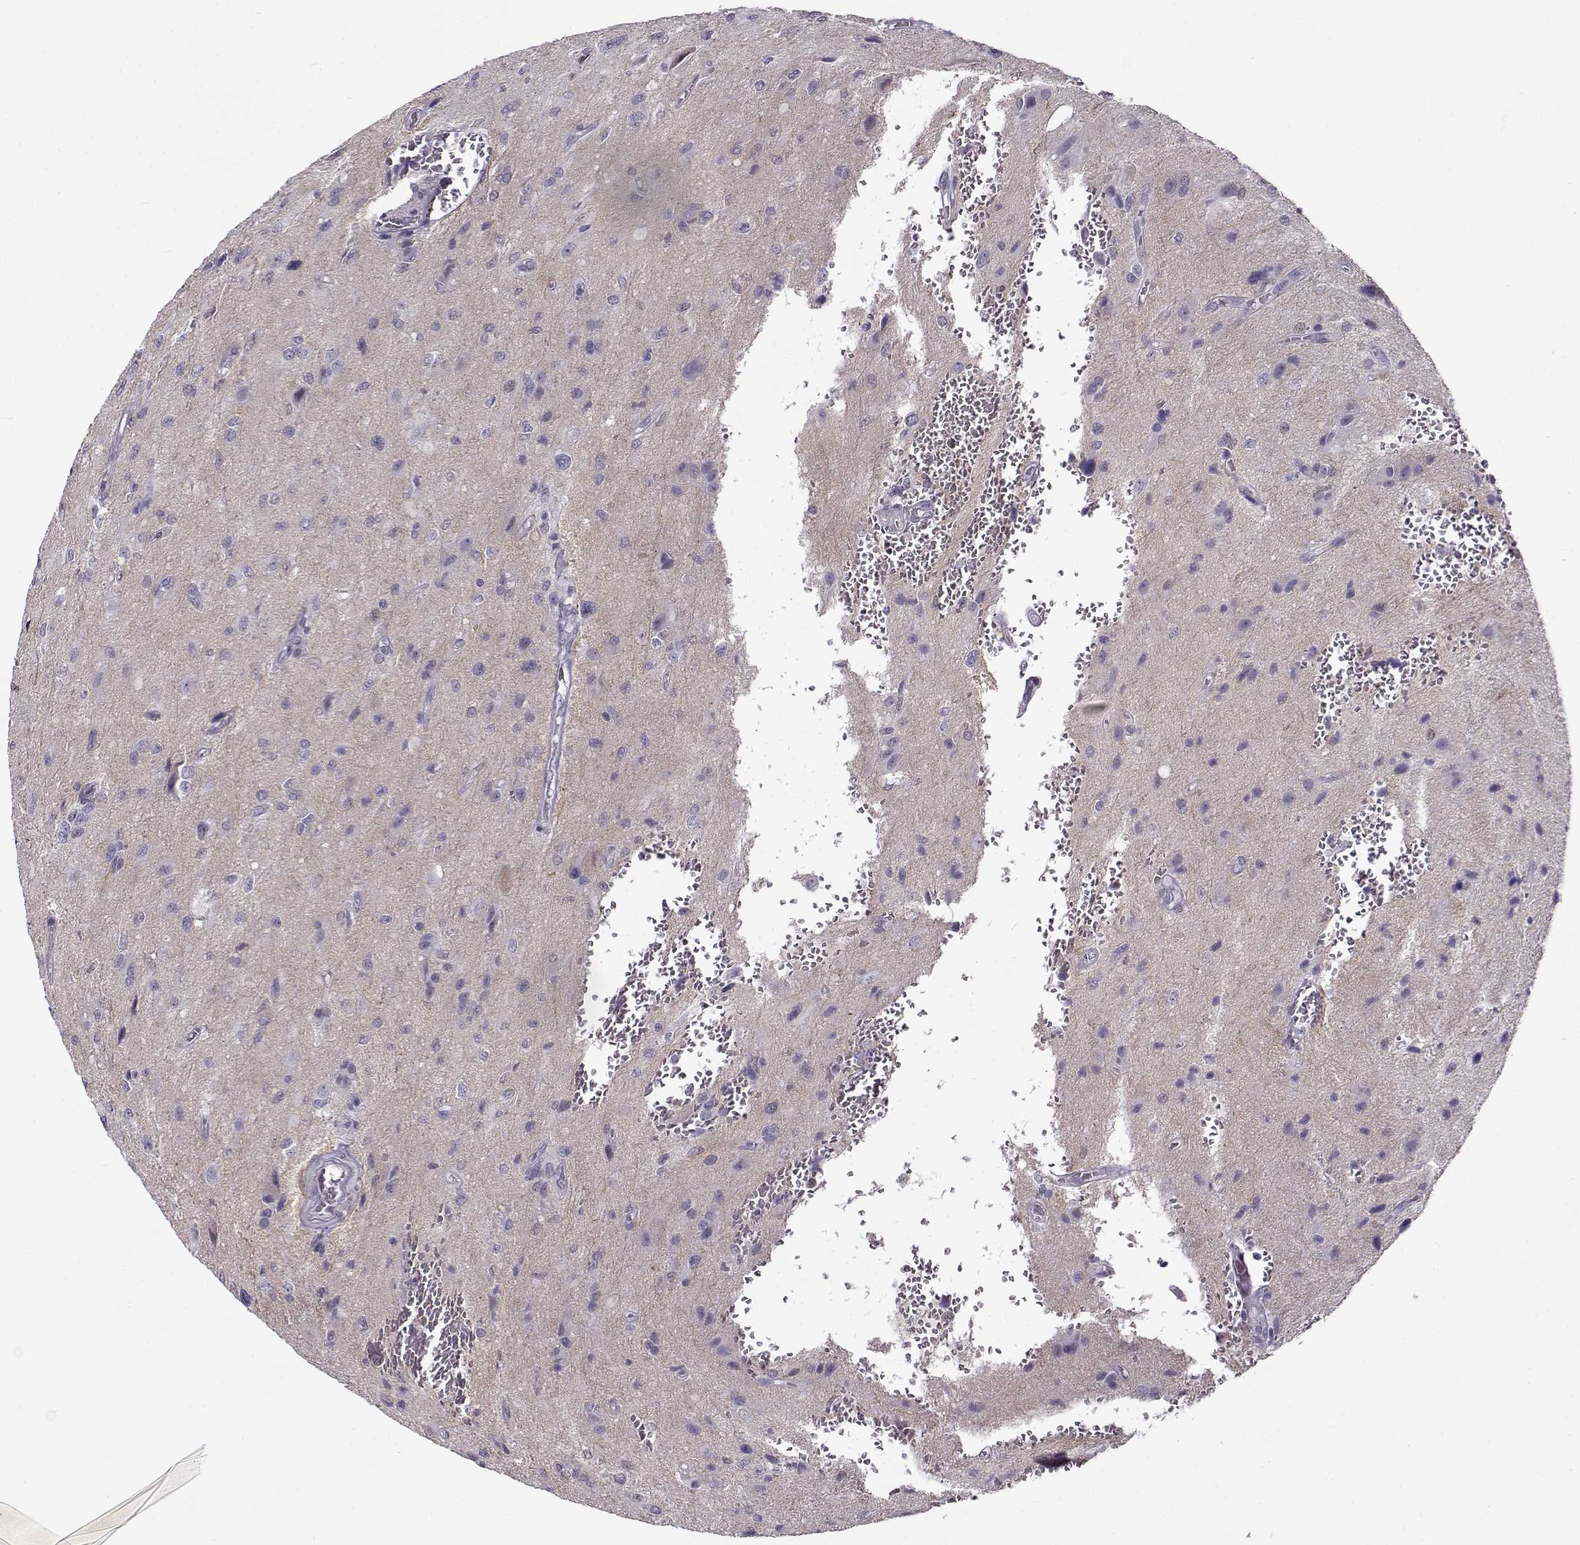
{"staining": {"intensity": "negative", "quantity": "none", "location": "none"}, "tissue": "glioma", "cell_type": "Tumor cells", "image_type": "cancer", "snomed": [{"axis": "morphology", "description": "Glioma, malignant, NOS"}, {"axis": "morphology", "description": "Glioma, malignant, High grade"}, {"axis": "topography", "description": "Brain"}], "caption": "The immunohistochemistry photomicrograph has no significant expression in tumor cells of glioma tissue.", "gene": "BACH1", "patient": {"sex": "female", "age": 71}}